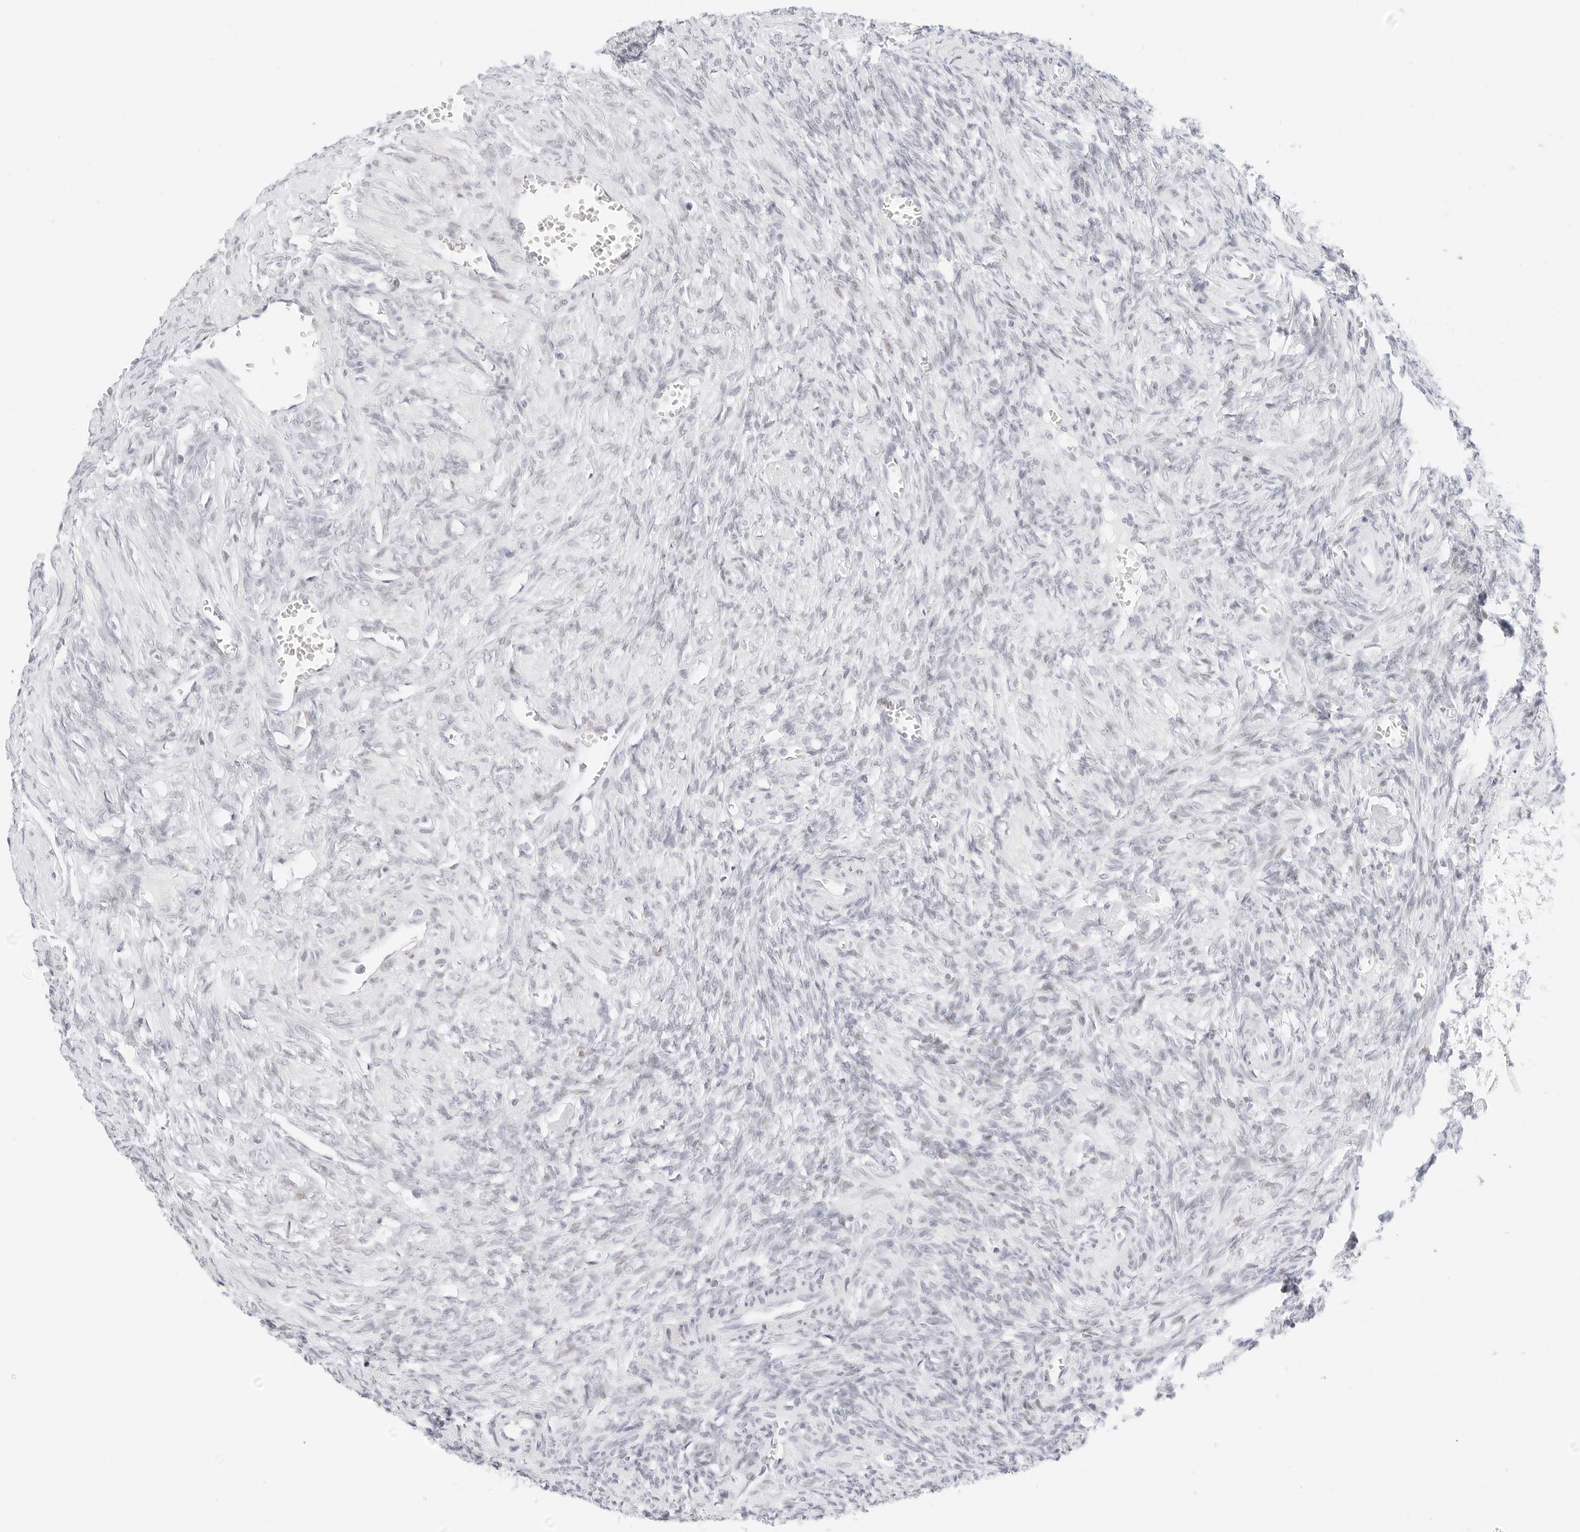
{"staining": {"intensity": "negative", "quantity": "none", "location": "none"}, "tissue": "ovary", "cell_type": "Follicle cells", "image_type": "normal", "snomed": [{"axis": "morphology", "description": "Normal tissue, NOS"}, {"axis": "topography", "description": "Ovary"}], "caption": "DAB immunohistochemical staining of benign human ovary reveals no significant expression in follicle cells.", "gene": "CDH1", "patient": {"sex": "female", "age": 27}}